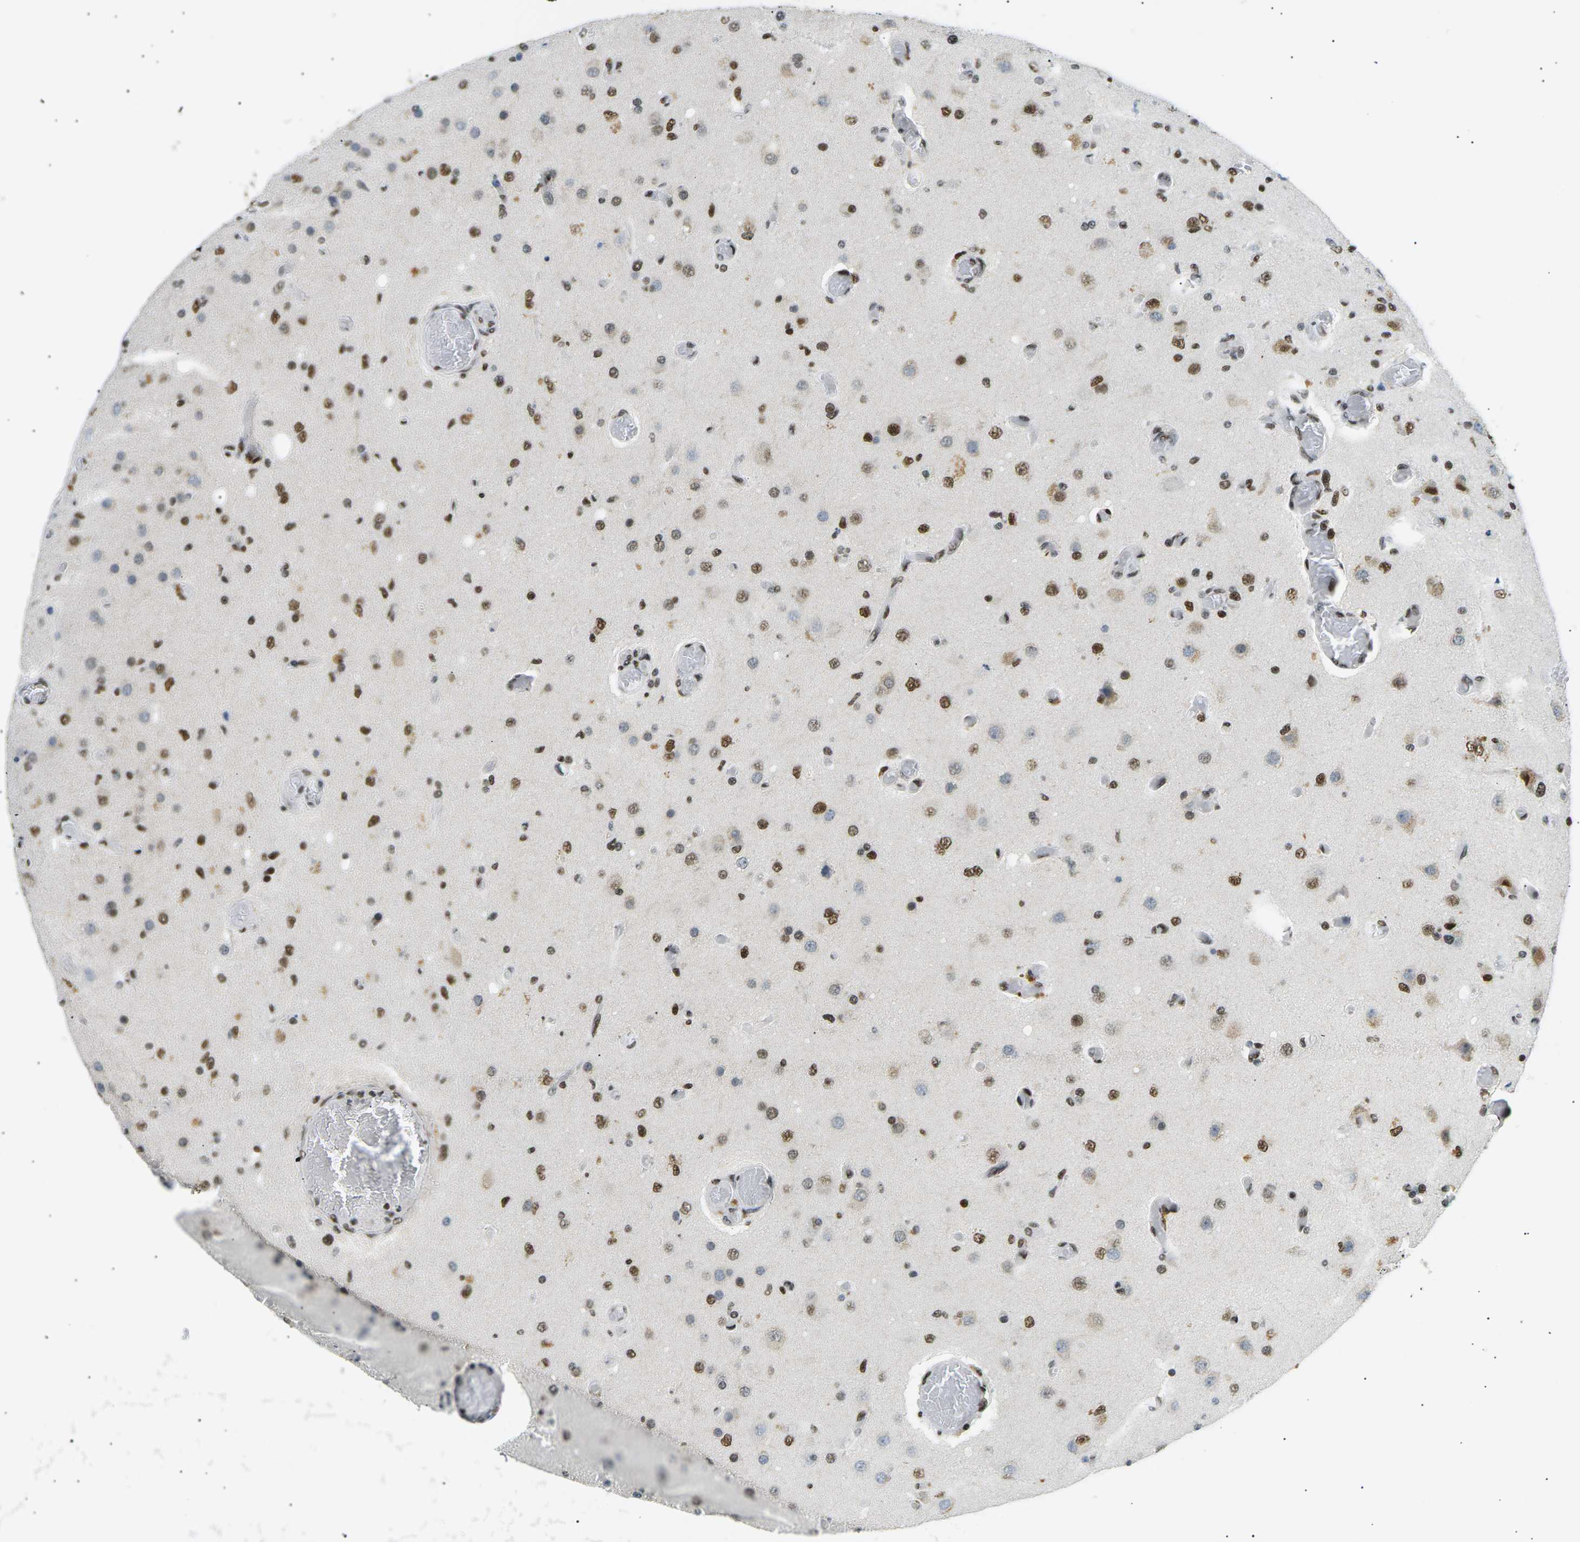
{"staining": {"intensity": "strong", "quantity": "25%-75%", "location": "nuclear"}, "tissue": "glioma", "cell_type": "Tumor cells", "image_type": "cancer", "snomed": [{"axis": "morphology", "description": "Normal tissue, NOS"}, {"axis": "morphology", "description": "Glioma, malignant, High grade"}, {"axis": "topography", "description": "Cerebral cortex"}], "caption": "A high-resolution photomicrograph shows immunohistochemistry (IHC) staining of glioma, which displays strong nuclear staining in about 25%-75% of tumor cells.", "gene": "RPA2", "patient": {"sex": "male", "age": 77}}